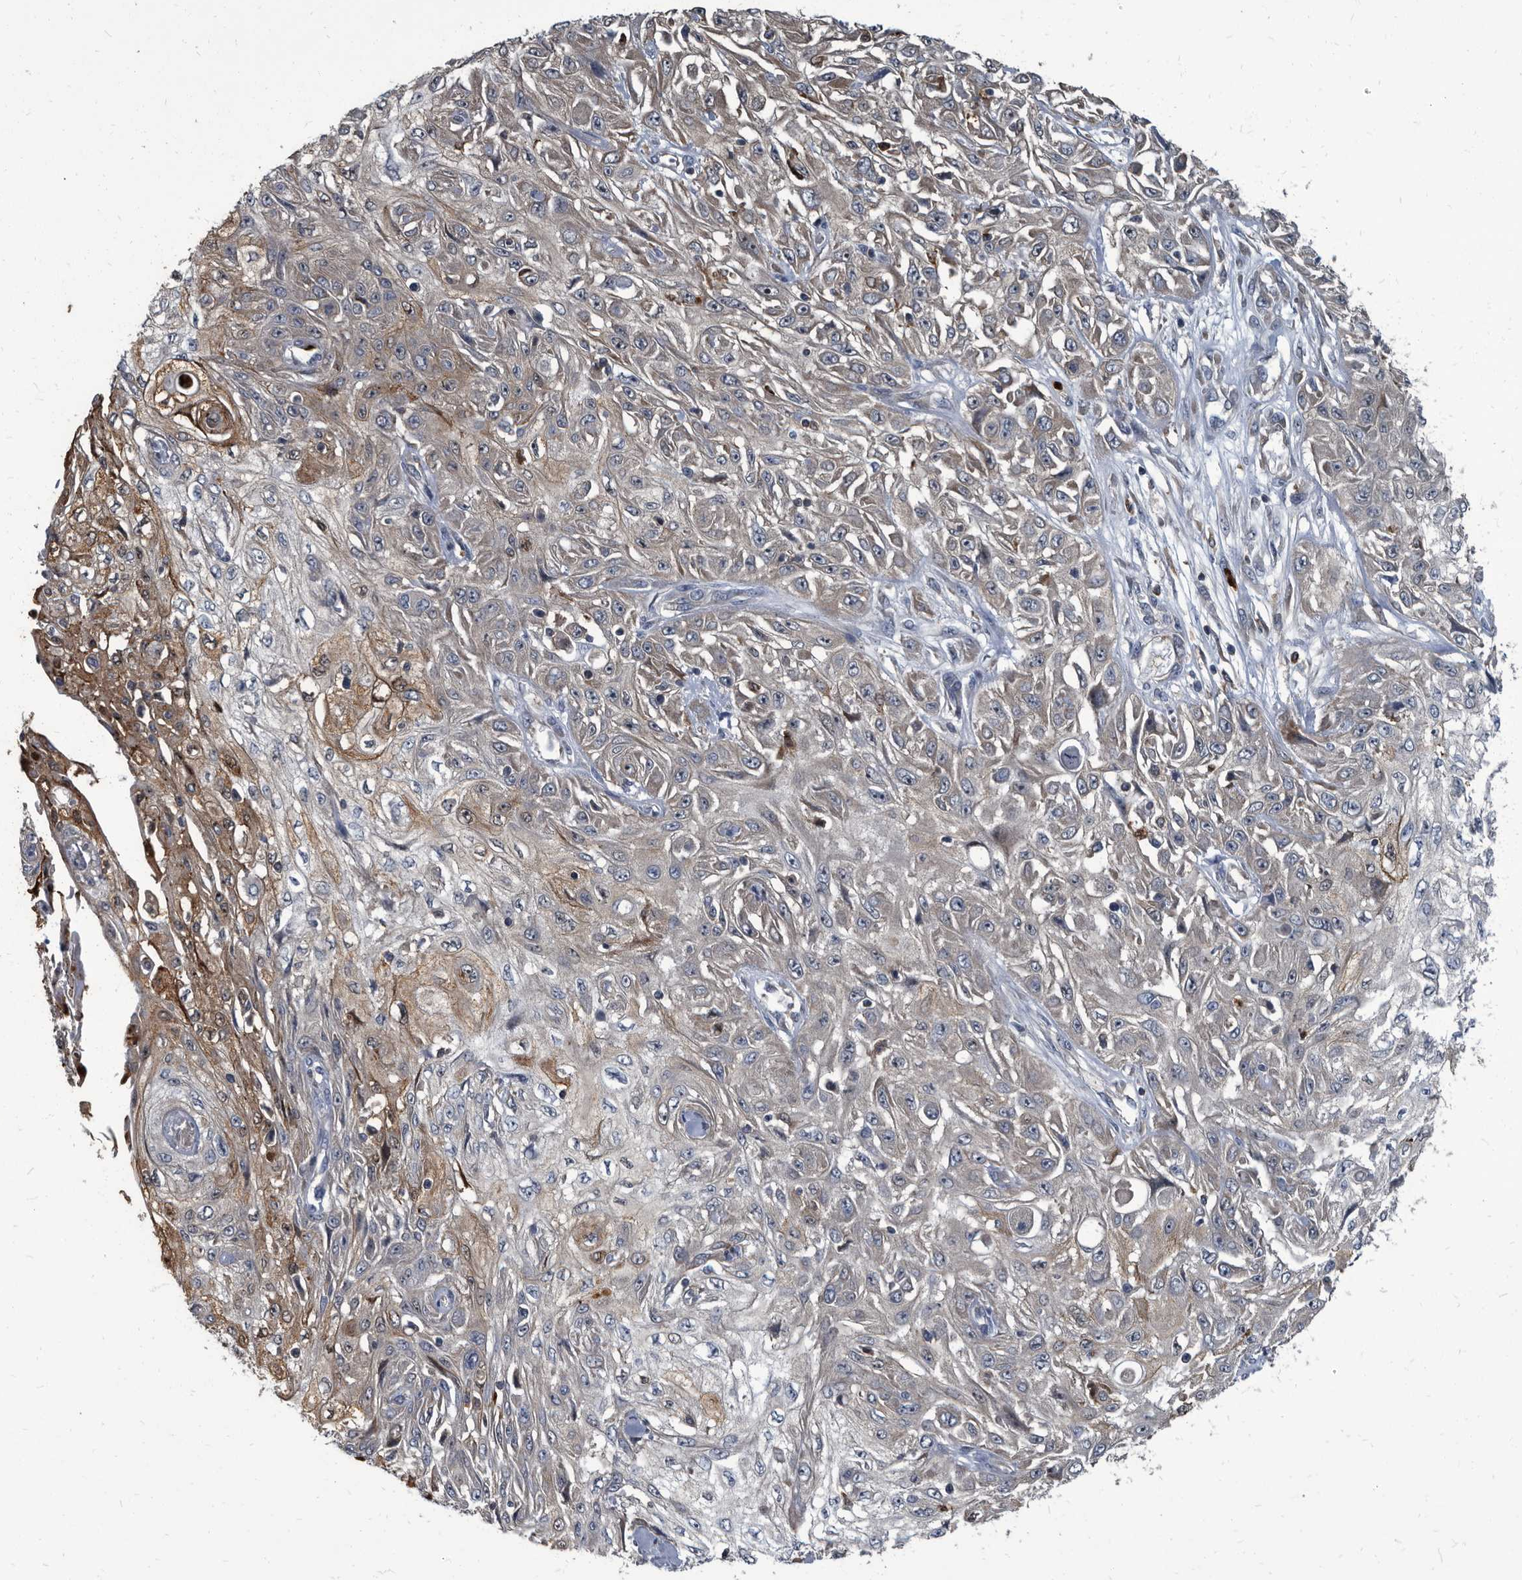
{"staining": {"intensity": "weak", "quantity": "<25%", "location": "cytoplasmic/membranous"}, "tissue": "skin cancer", "cell_type": "Tumor cells", "image_type": "cancer", "snomed": [{"axis": "morphology", "description": "Squamous cell carcinoma, NOS"}, {"axis": "morphology", "description": "Squamous cell carcinoma, metastatic, NOS"}, {"axis": "topography", "description": "Skin"}, {"axis": "topography", "description": "Lymph node"}], "caption": "Tumor cells are negative for brown protein staining in squamous cell carcinoma (skin).", "gene": "CDV3", "patient": {"sex": "male", "age": 75}}